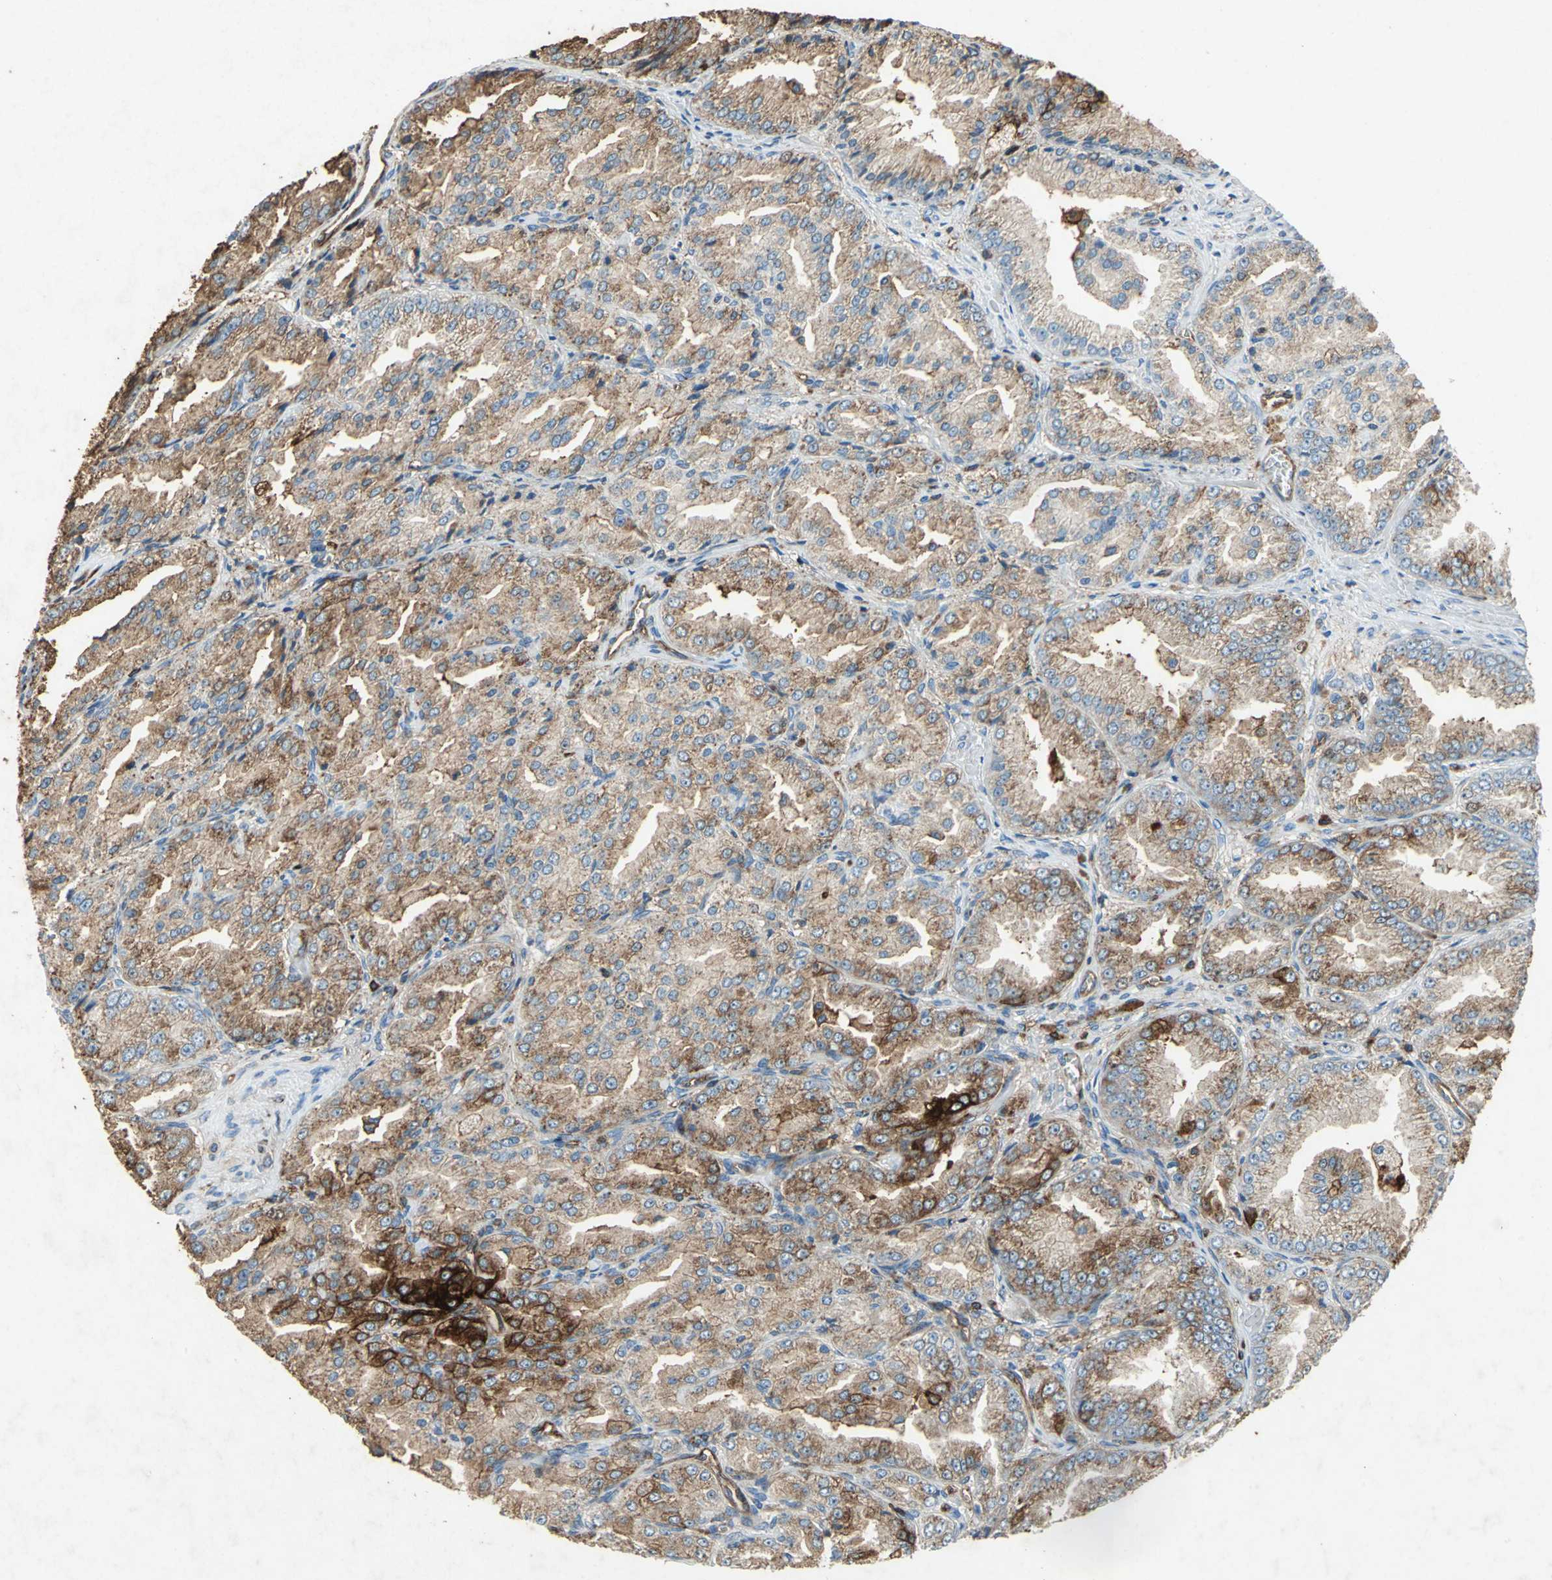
{"staining": {"intensity": "moderate", "quantity": ">75%", "location": "cytoplasmic/membranous"}, "tissue": "prostate cancer", "cell_type": "Tumor cells", "image_type": "cancer", "snomed": [{"axis": "morphology", "description": "Adenocarcinoma, High grade"}, {"axis": "topography", "description": "Prostate"}], "caption": "A brown stain highlights moderate cytoplasmic/membranous positivity of a protein in prostate cancer tumor cells. (Stains: DAB (3,3'-diaminobenzidine) in brown, nuclei in blue, Microscopy: brightfield microscopy at high magnification).", "gene": "CCR6", "patient": {"sex": "male", "age": 61}}